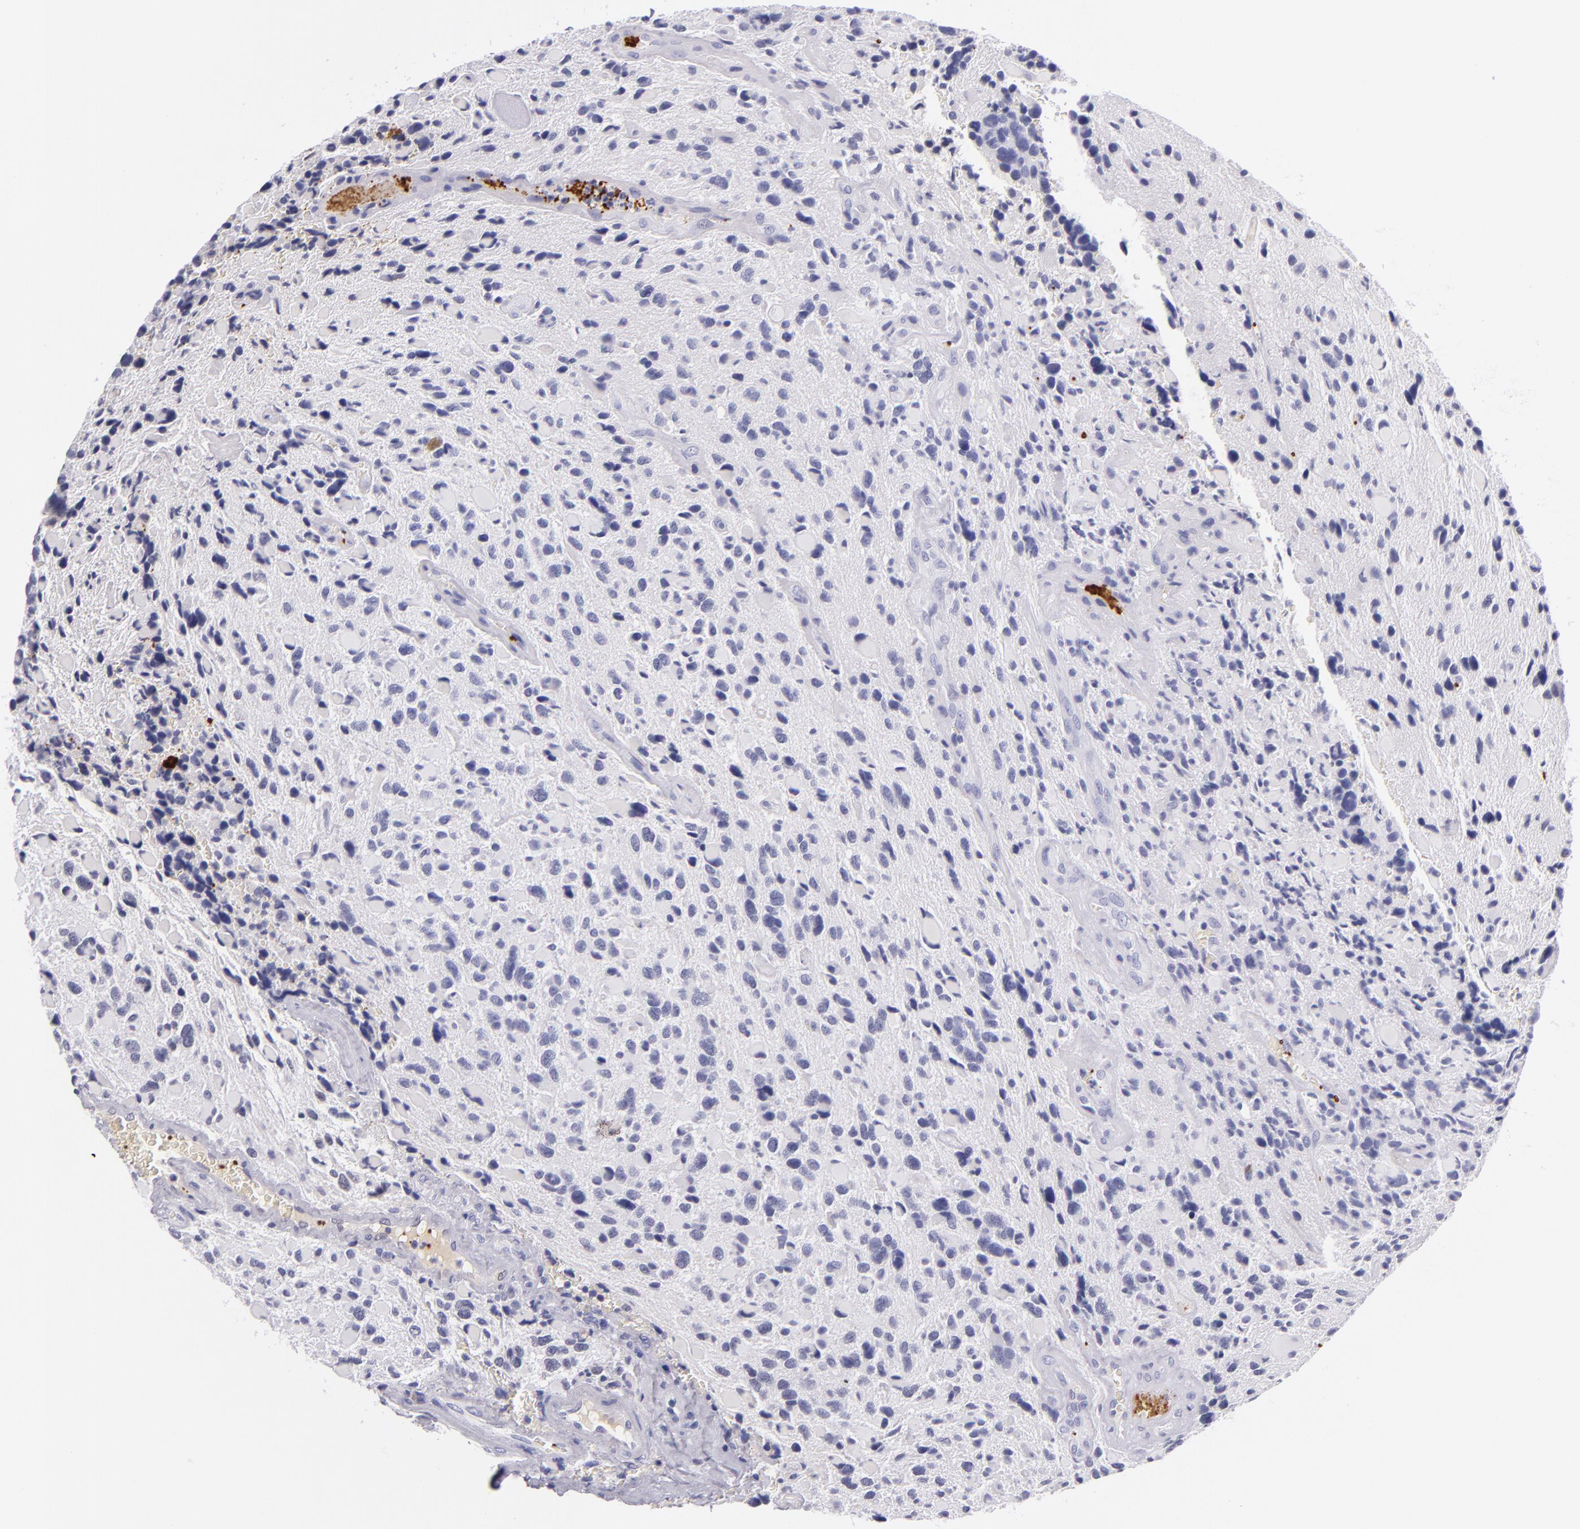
{"staining": {"intensity": "negative", "quantity": "none", "location": "none"}, "tissue": "glioma", "cell_type": "Tumor cells", "image_type": "cancer", "snomed": [{"axis": "morphology", "description": "Glioma, malignant, High grade"}, {"axis": "topography", "description": "Brain"}], "caption": "Tumor cells are negative for brown protein staining in glioma.", "gene": "GP1BA", "patient": {"sex": "female", "age": 37}}